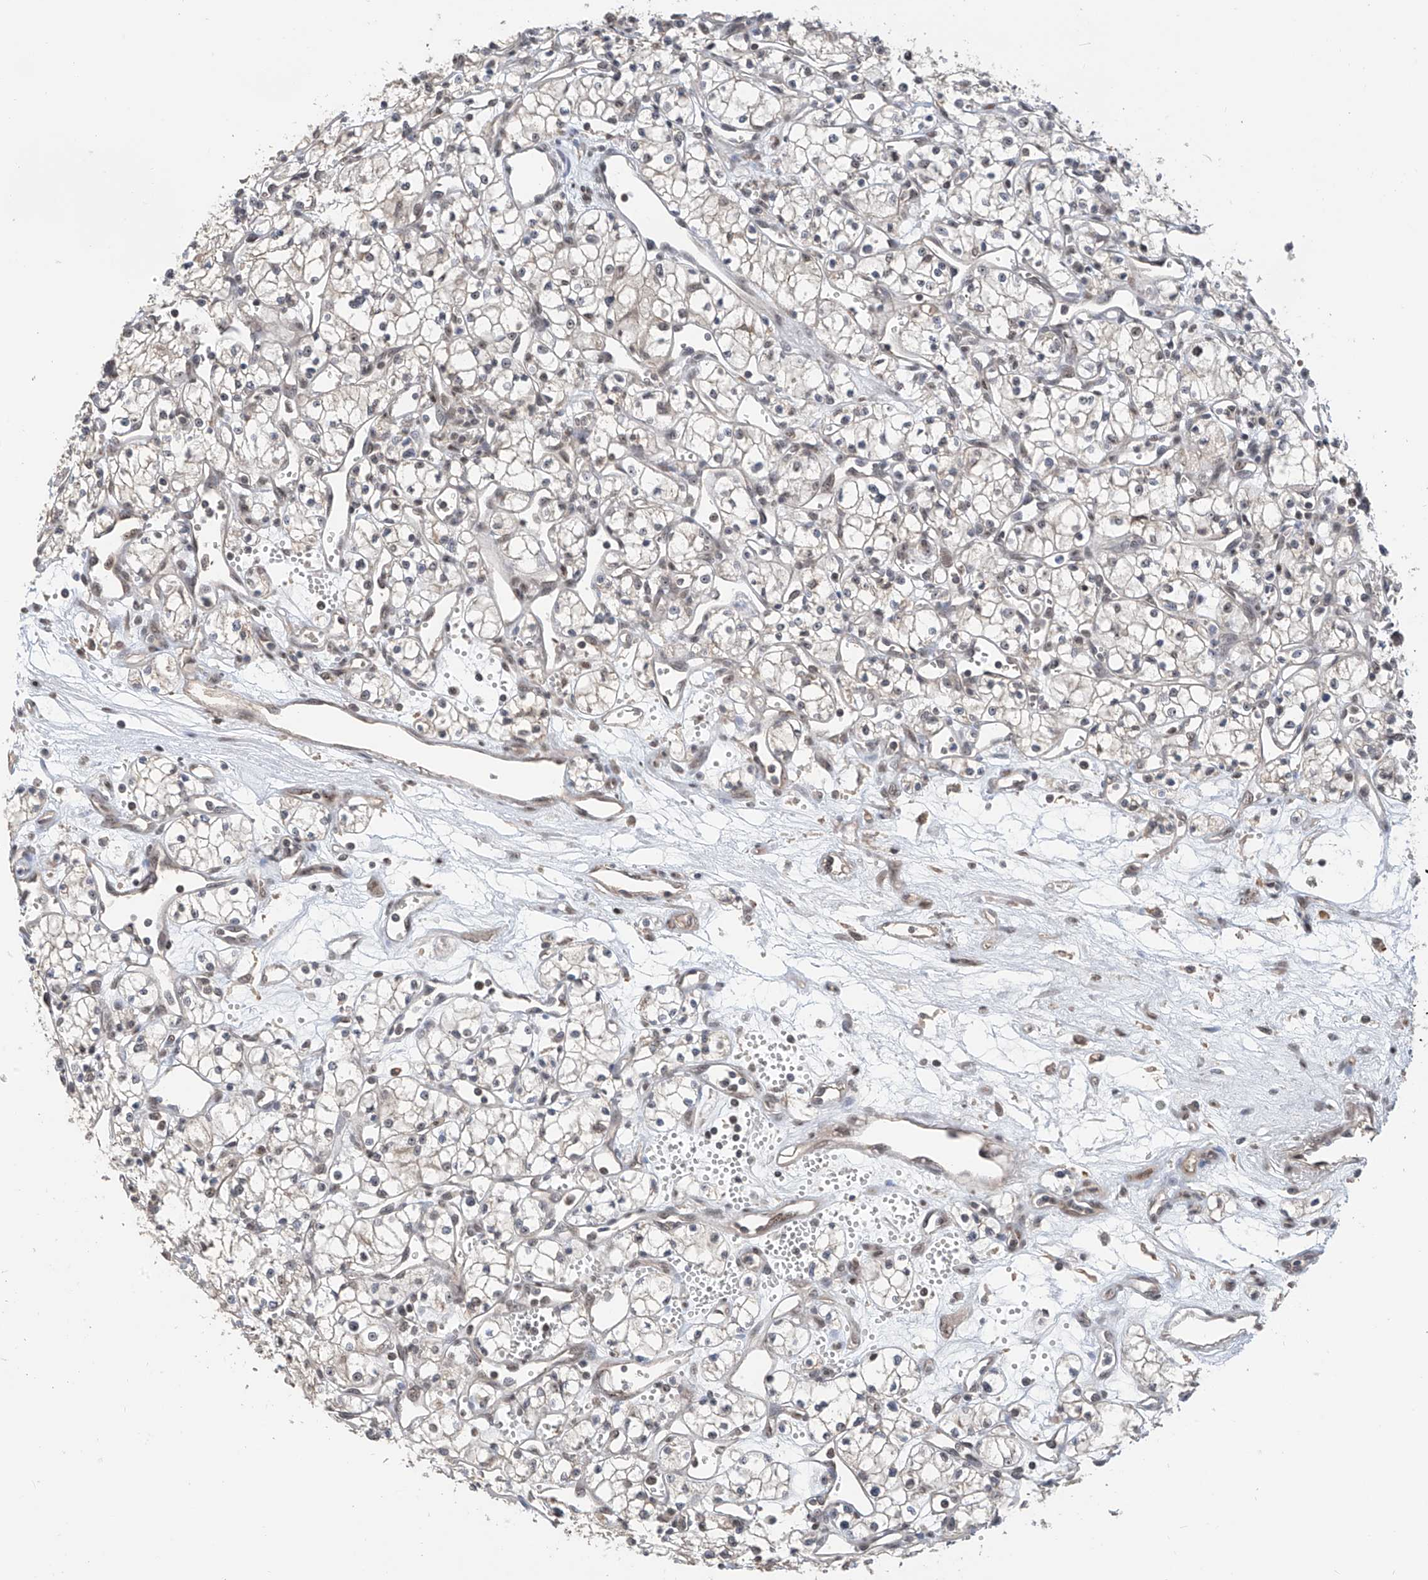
{"staining": {"intensity": "negative", "quantity": "none", "location": "none"}, "tissue": "renal cancer", "cell_type": "Tumor cells", "image_type": "cancer", "snomed": [{"axis": "morphology", "description": "Adenocarcinoma, NOS"}, {"axis": "topography", "description": "Kidney"}], "caption": "IHC histopathology image of neoplastic tissue: human renal cancer stained with DAB exhibits no significant protein positivity in tumor cells. Brightfield microscopy of IHC stained with DAB (3,3'-diaminobenzidine) (brown) and hematoxylin (blue), captured at high magnification.", "gene": "C1orf131", "patient": {"sex": "male", "age": 59}}